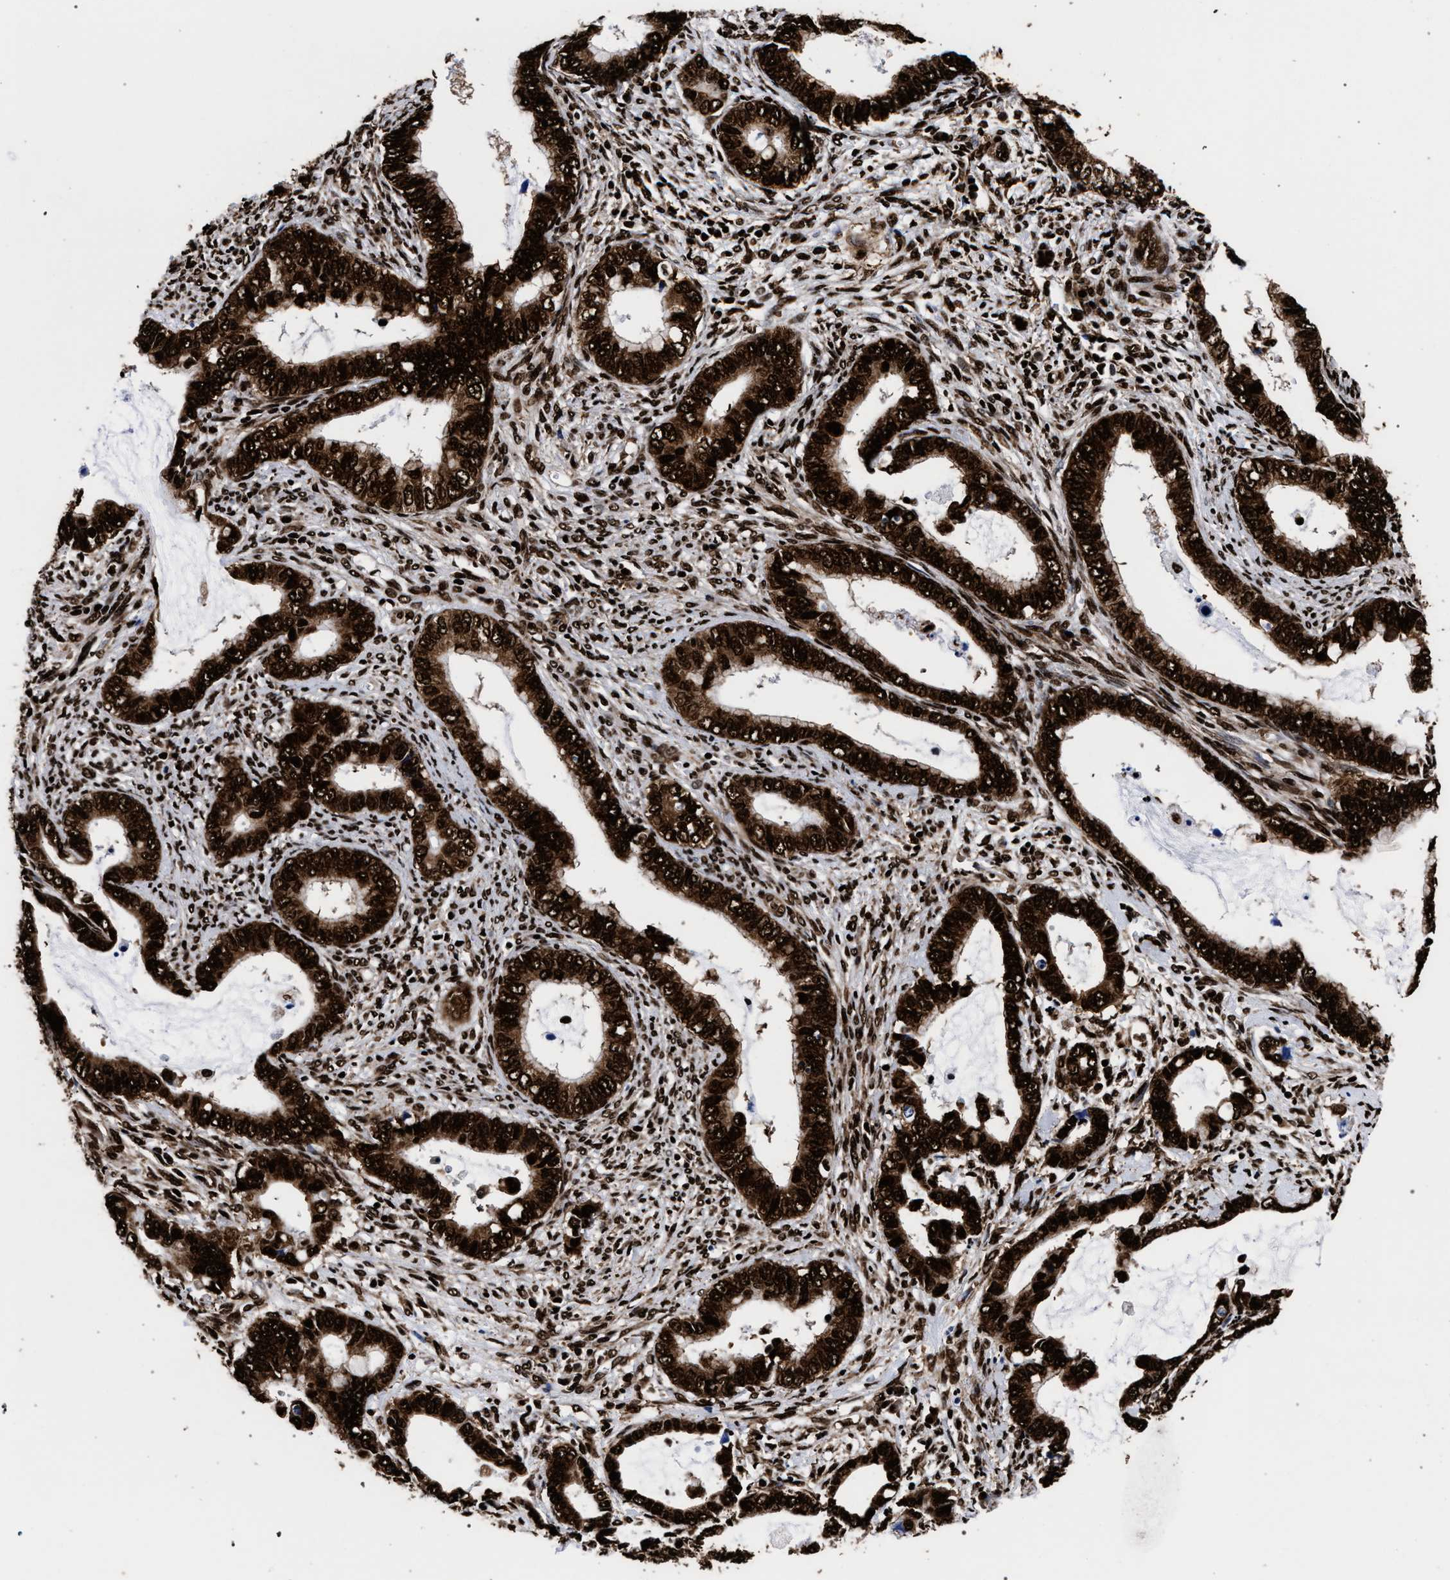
{"staining": {"intensity": "strong", "quantity": ">75%", "location": "cytoplasmic/membranous,nuclear"}, "tissue": "cervical cancer", "cell_type": "Tumor cells", "image_type": "cancer", "snomed": [{"axis": "morphology", "description": "Adenocarcinoma, NOS"}, {"axis": "topography", "description": "Cervix"}], "caption": "Immunohistochemical staining of adenocarcinoma (cervical) reveals high levels of strong cytoplasmic/membranous and nuclear protein staining in about >75% of tumor cells.", "gene": "HNRNPA1", "patient": {"sex": "female", "age": 44}}